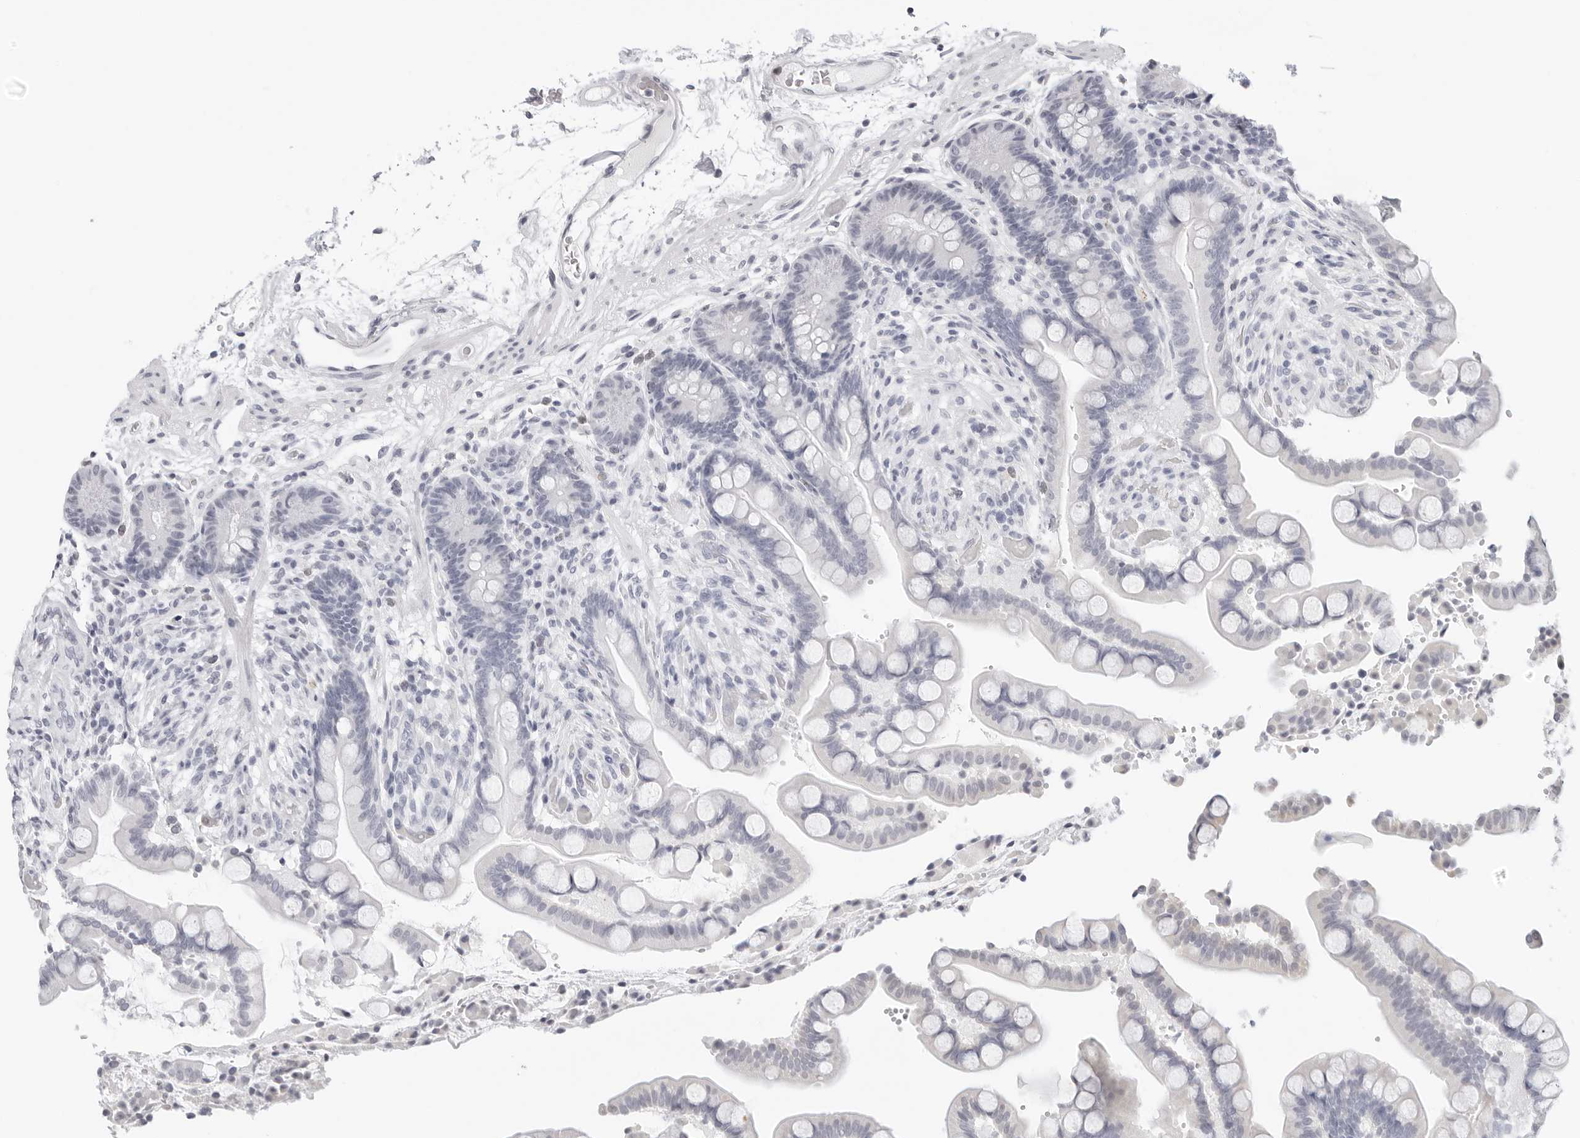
{"staining": {"intensity": "negative", "quantity": "none", "location": "none"}, "tissue": "colon", "cell_type": "Endothelial cells", "image_type": "normal", "snomed": [{"axis": "morphology", "description": "Normal tissue, NOS"}, {"axis": "topography", "description": "Colon"}], "caption": "Immunohistochemistry (IHC) of benign colon demonstrates no expression in endothelial cells.", "gene": "AGMAT", "patient": {"sex": "male", "age": 73}}